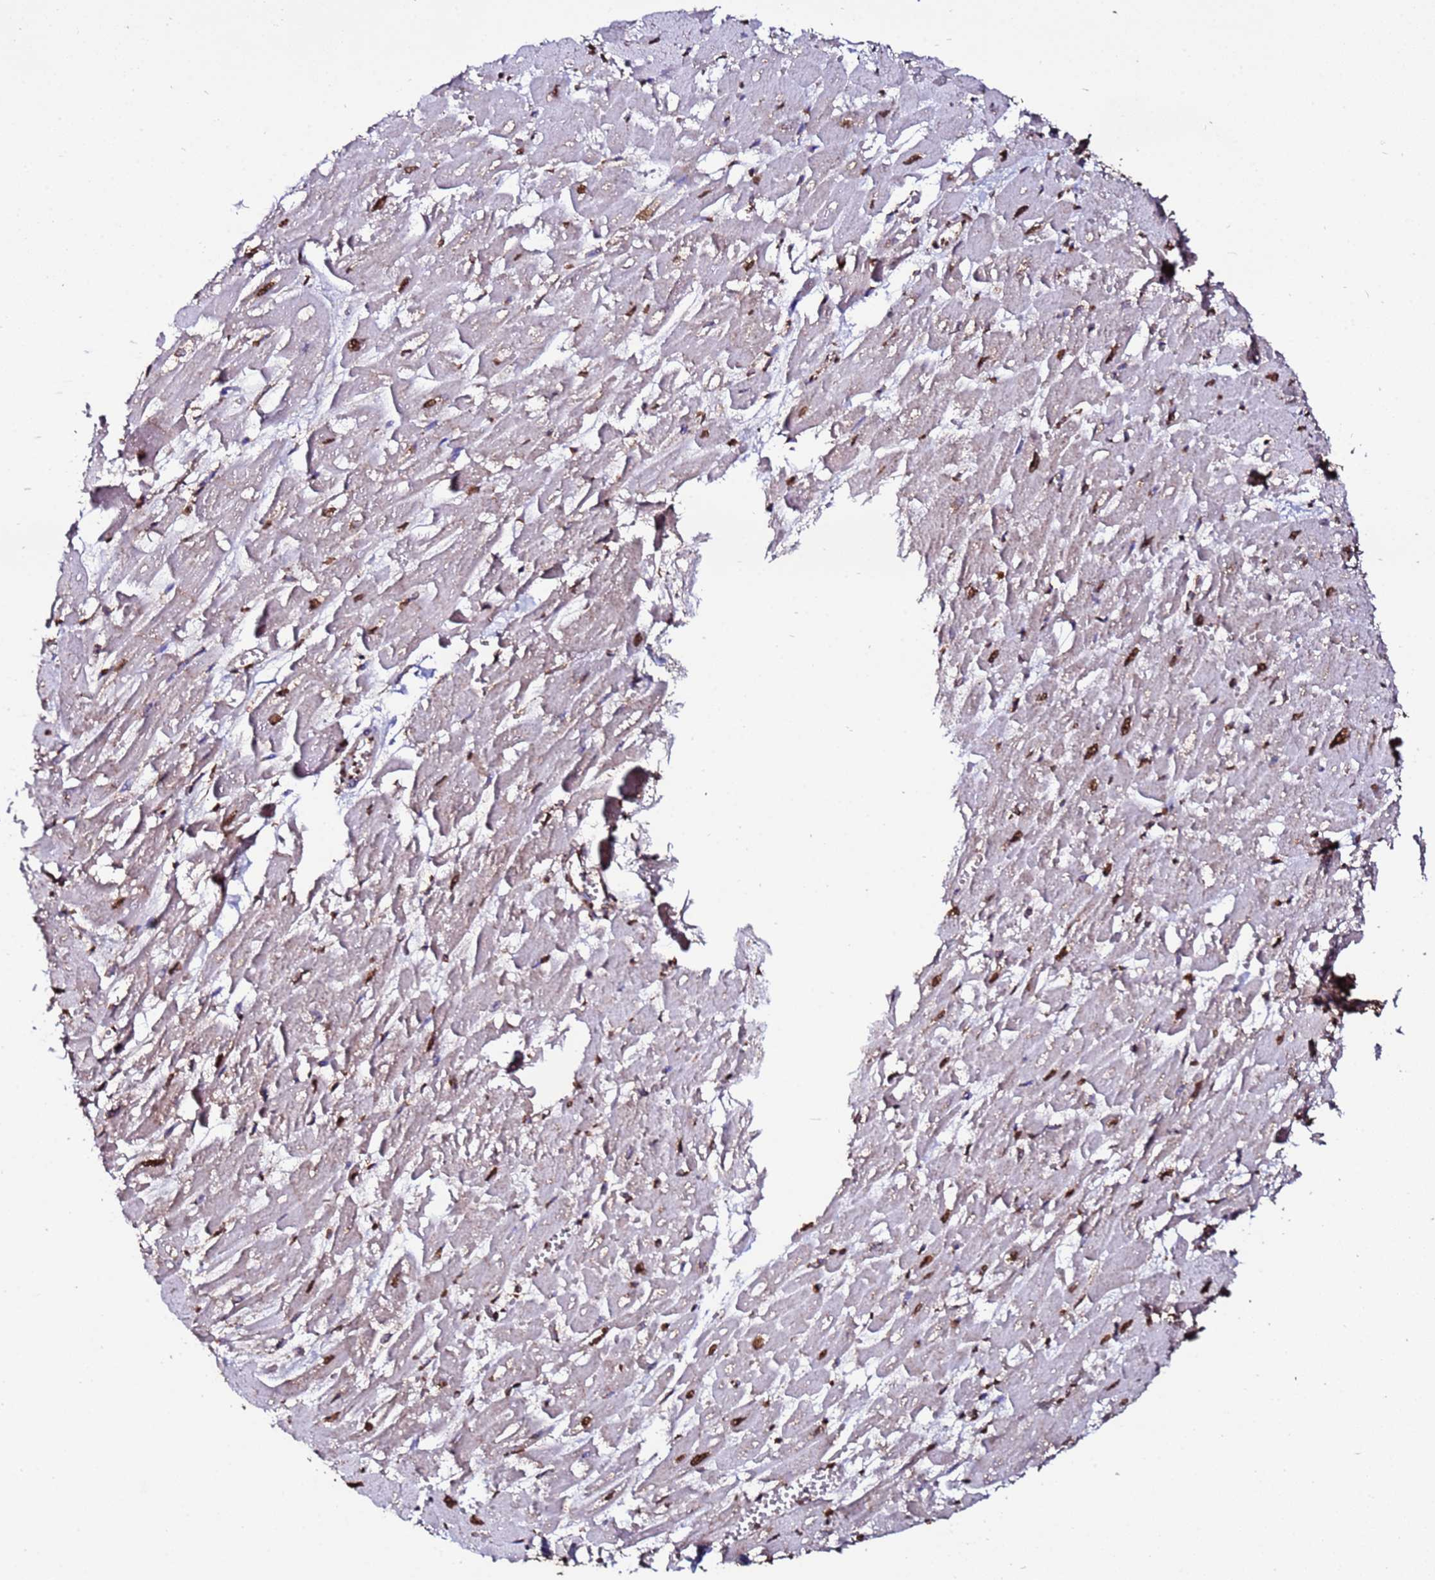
{"staining": {"intensity": "moderate", "quantity": ">75%", "location": "nuclear"}, "tissue": "heart muscle", "cell_type": "Cardiomyocytes", "image_type": "normal", "snomed": [{"axis": "morphology", "description": "Normal tissue, NOS"}, {"axis": "topography", "description": "Heart"}], "caption": "Cardiomyocytes reveal medium levels of moderate nuclear expression in approximately >75% of cells in unremarkable human heart muscle.", "gene": "TRIP6", "patient": {"sex": "male", "age": 54}}